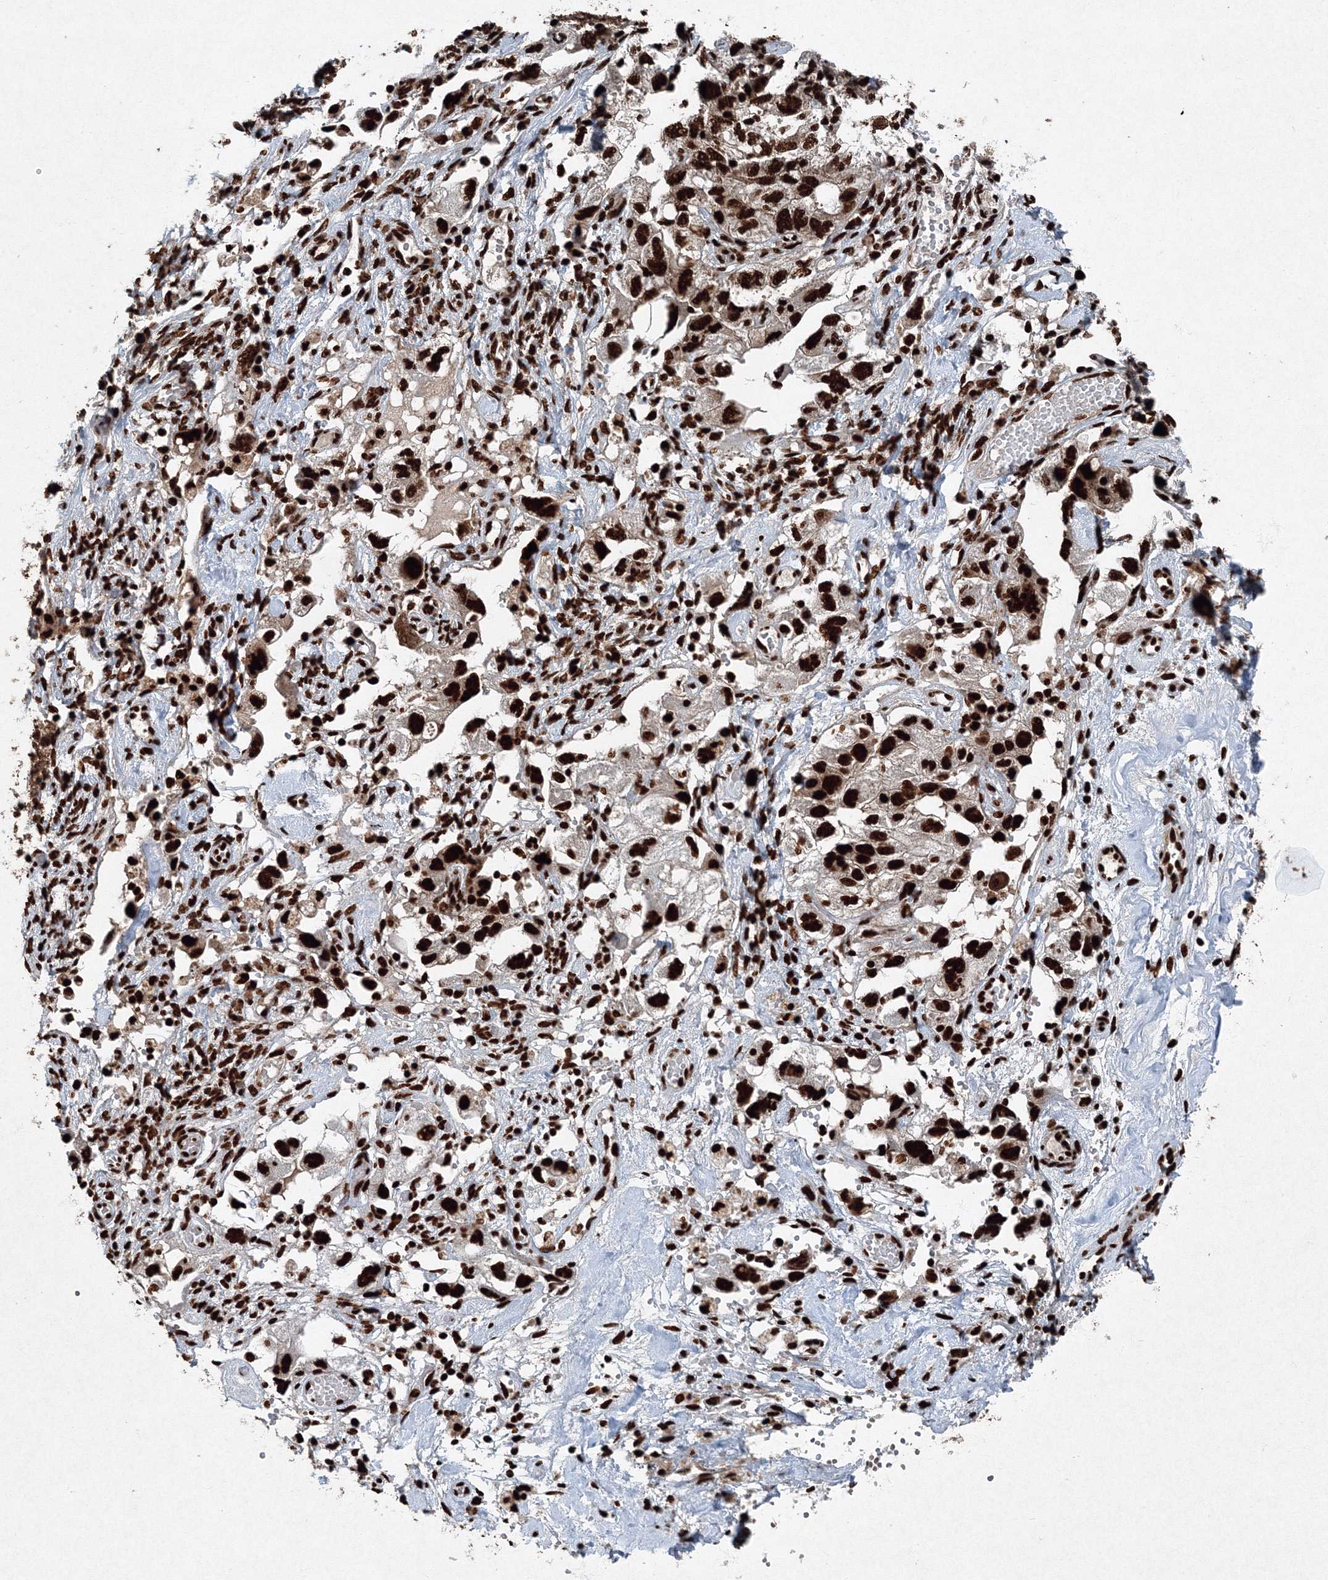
{"staining": {"intensity": "strong", "quantity": ">75%", "location": "cytoplasmic/membranous,nuclear"}, "tissue": "ovarian cancer", "cell_type": "Tumor cells", "image_type": "cancer", "snomed": [{"axis": "morphology", "description": "Carcinoma, NOS"}, {"axis": "morphology", "description": "Cystadenocarcinoma, serous, NOS"}, {"axis": "topography", "description": "Ovary"}], "caption": "Strong cytoplasmic/membranous and nuclear positivity is identified in about >75% of tumor cells in ovarian cancer (carcinoma).", "gene": "SNRPC", "patient": {"sex": "female", "age": 69}}